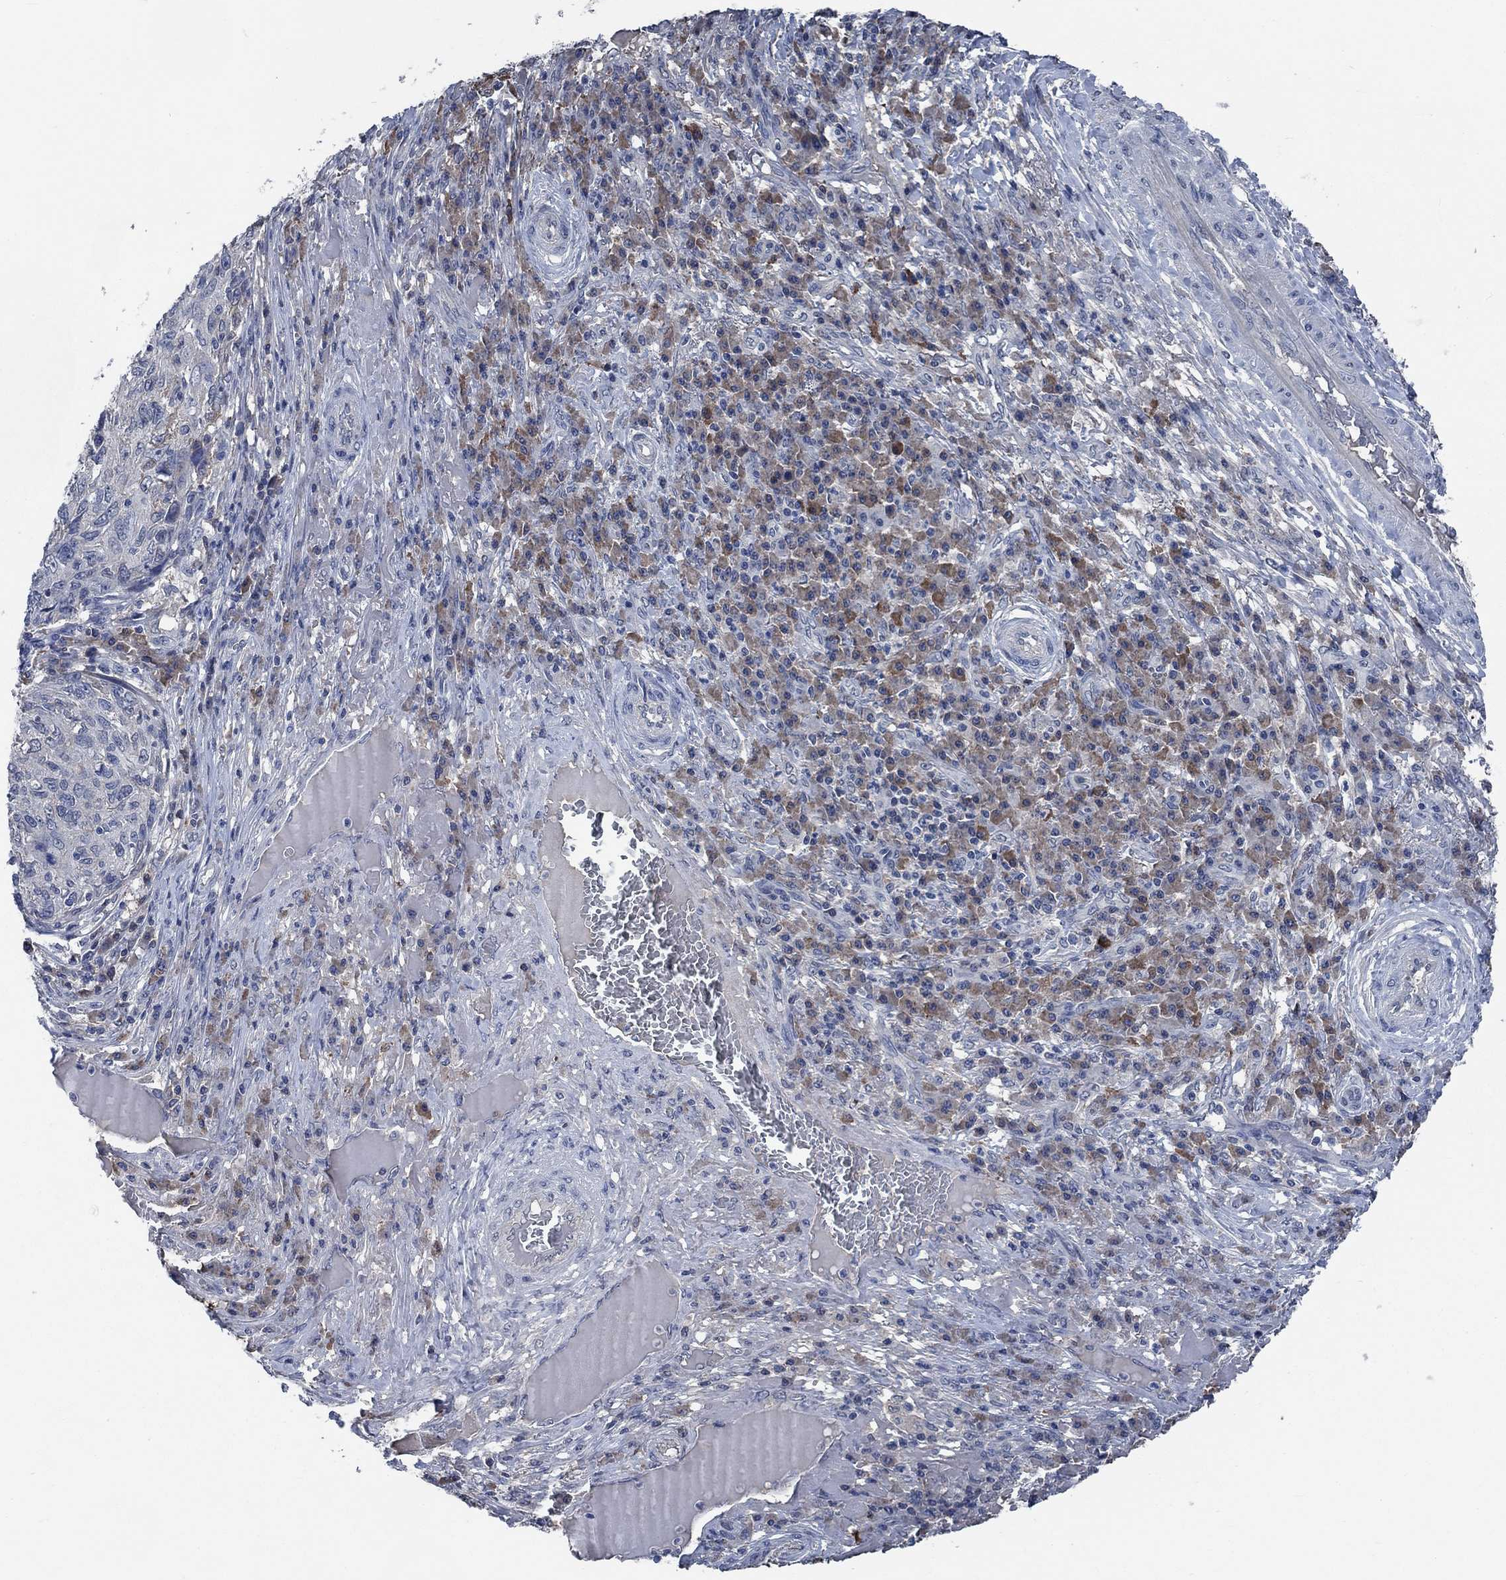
{"staining": {"intensity": "negative", "quantity": "none", "location": "none"}, "tissue": "skin cancer", "cell_type": "Tumor cells", "image_type": "cancer", "snomed": [{"axis": "morphology", "description": "Squamous cell carcinoma, NOS"}, {"axis": "topography", "description": "Skin"}], "caption": "Tumor cells are negative for protein expression in human skin squamous cell carcinoma.", "gene": "OBSCN", "patient": {"sex": "male", "age": 92}}